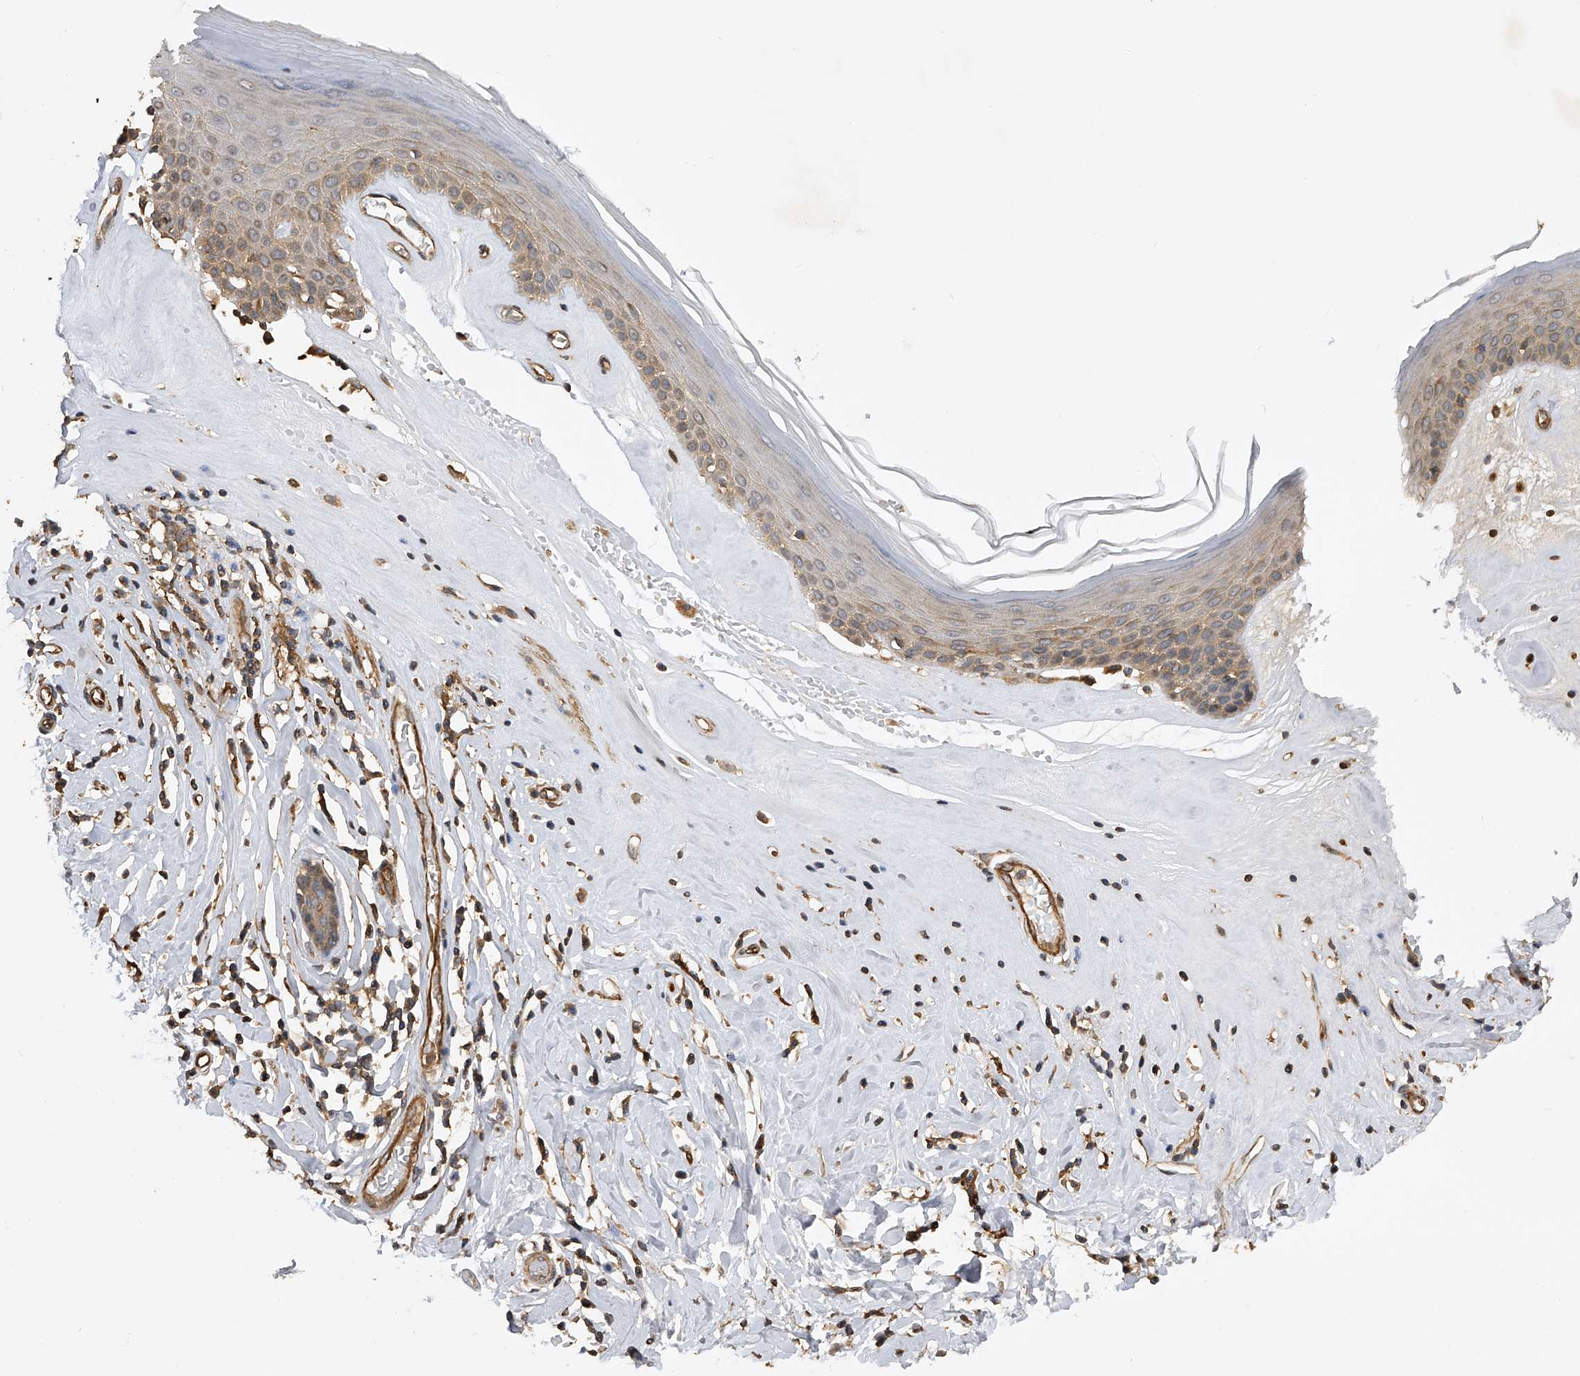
{"staining": {"intensity": "moderate", "quantity": "25%-75%", "location": "cytoplasmic/membranous"}, "tissue": "skin", "cell_type": "Epidermal cells", "image_type": "normal", "snomed": [{"axis": "morphology", "description": "Normal tissue, NOS"}, {"axis": "morphology", "description": "Inflammation, NOS"}, {"axis": "topography", "description": "Vulva"}], "caption": "Brown immunohistochemical staining in normal human skin displays moderate cytoplasmic/membranous expression in approximately 25%-75% of epidermal cells.", "gene": "PTPRA", "patient": {"sex": "female", "age": 84}}